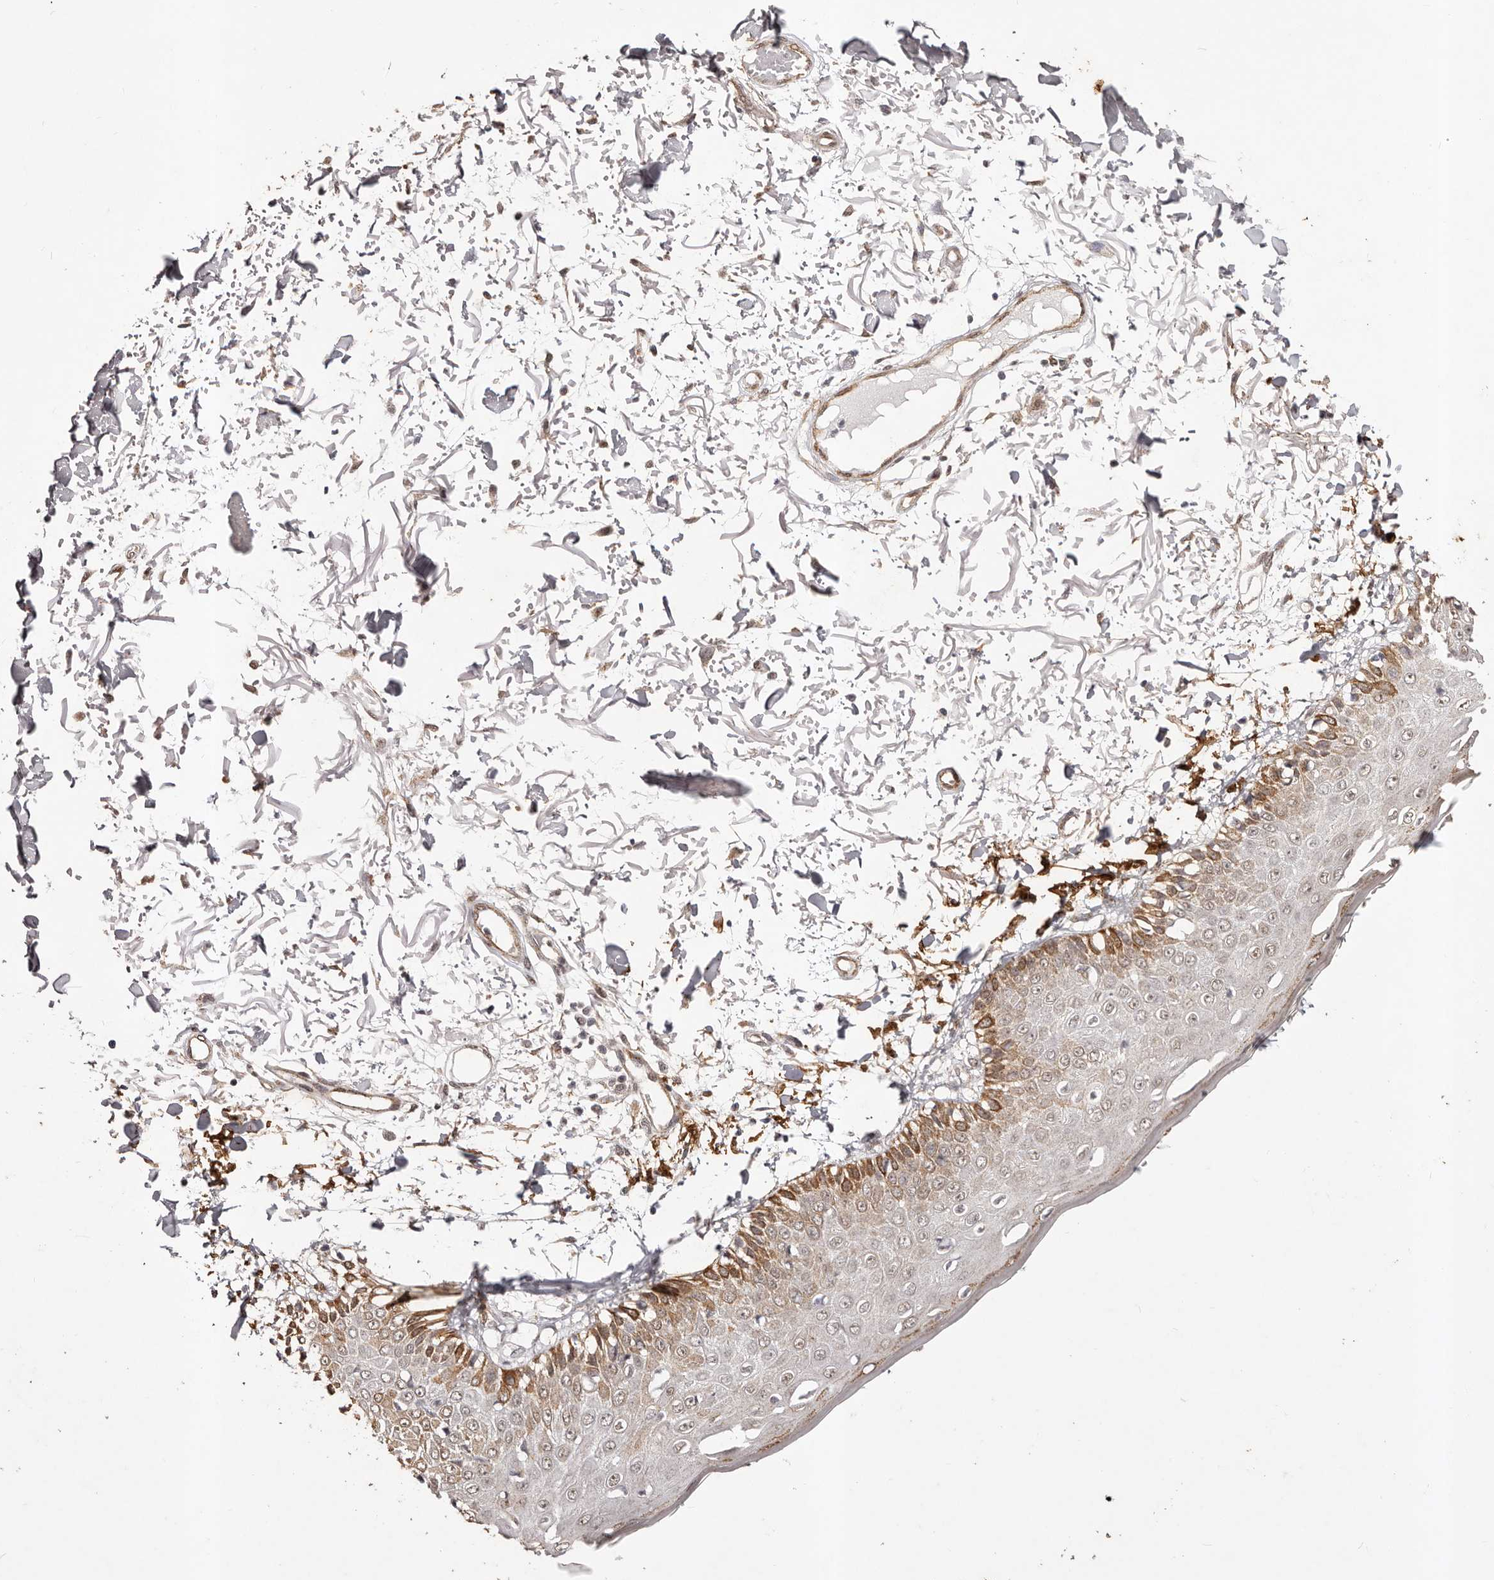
{"staining": {"intensity": "weak", "quantity": ">75%", "location": "cytoplasmic/membranous"}, "tissue": "skin", "cell_type": "Fibroblasts", "image_type": "normal", "snomed": [{"axis": "morphology", "description": "Normal tissue, NOS"}, {"axis": "morphology", "description": "Squamous cell carcinoma, NOS"}, {"axis": "topography", "description": "Skin"}, {"axis": "topography", "description": "Peripheral nerve tissue"}], "caption": "IHC (DAB) staining of benign human skin shows weak cytoplasmic/membranous protein expression in about >75% of fibroblasts.", "gene": "RPS6KA5", "patient": {"sex": "male", "age": 83}}